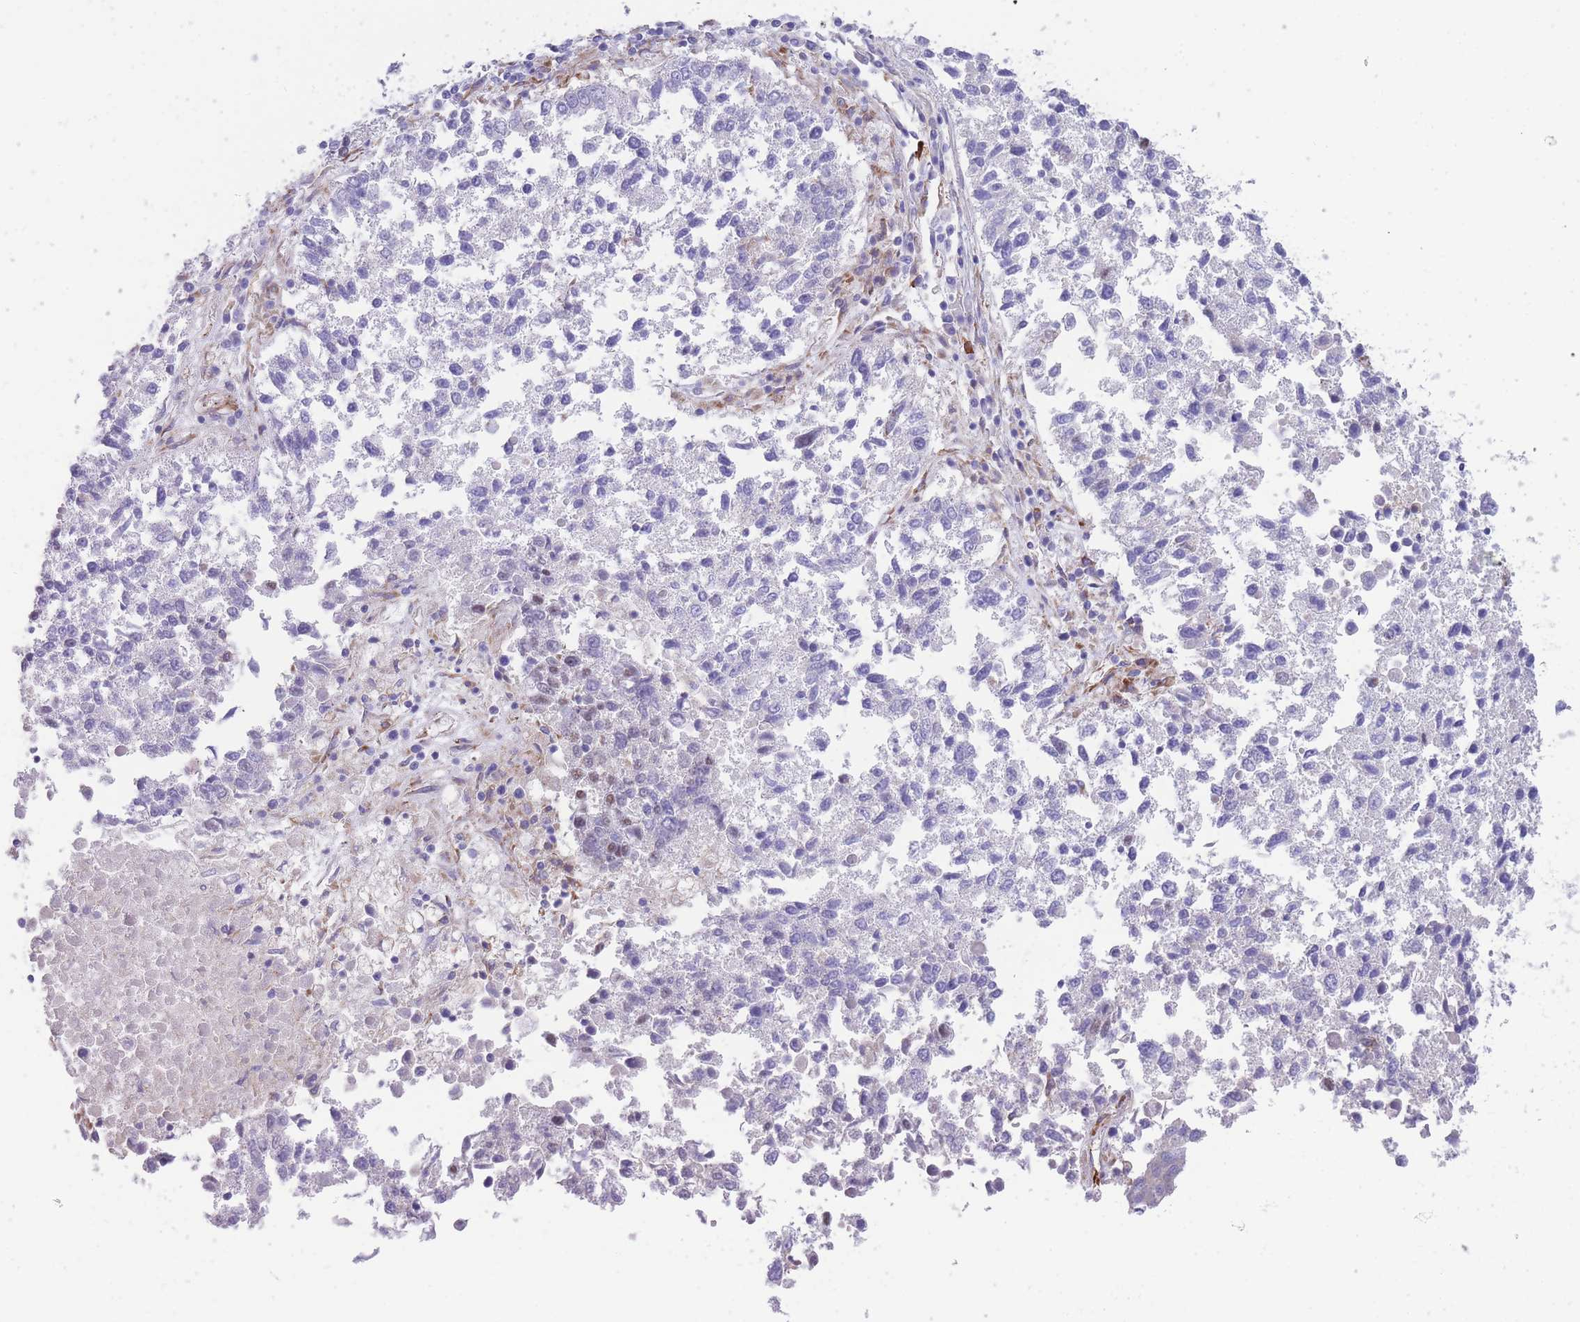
{"staining": {"intensity": "negative", "quantity": "none", "location": "none"}, "tissue": "lung cancer", "cell_type": "Tumor cells", "image_type": "cancer", "snomed": [{"axis": "morphology", "description": "Squamous cell carcinoma, NOS"}, {"axis": "topography", "description": "Lung"}], "caption": "High power microscopy image of an immunohistochemistry (IHC) photomicrograph of lung cancer, revealing no significant positivity in tumor cells. (Brightfield microscopy of DAB (3,3'-diaminobenzidine) immunohistochemistry (IHC) at high magnification).", "gene": "DET1", "patient": {"sex": "male", "age": 73}}